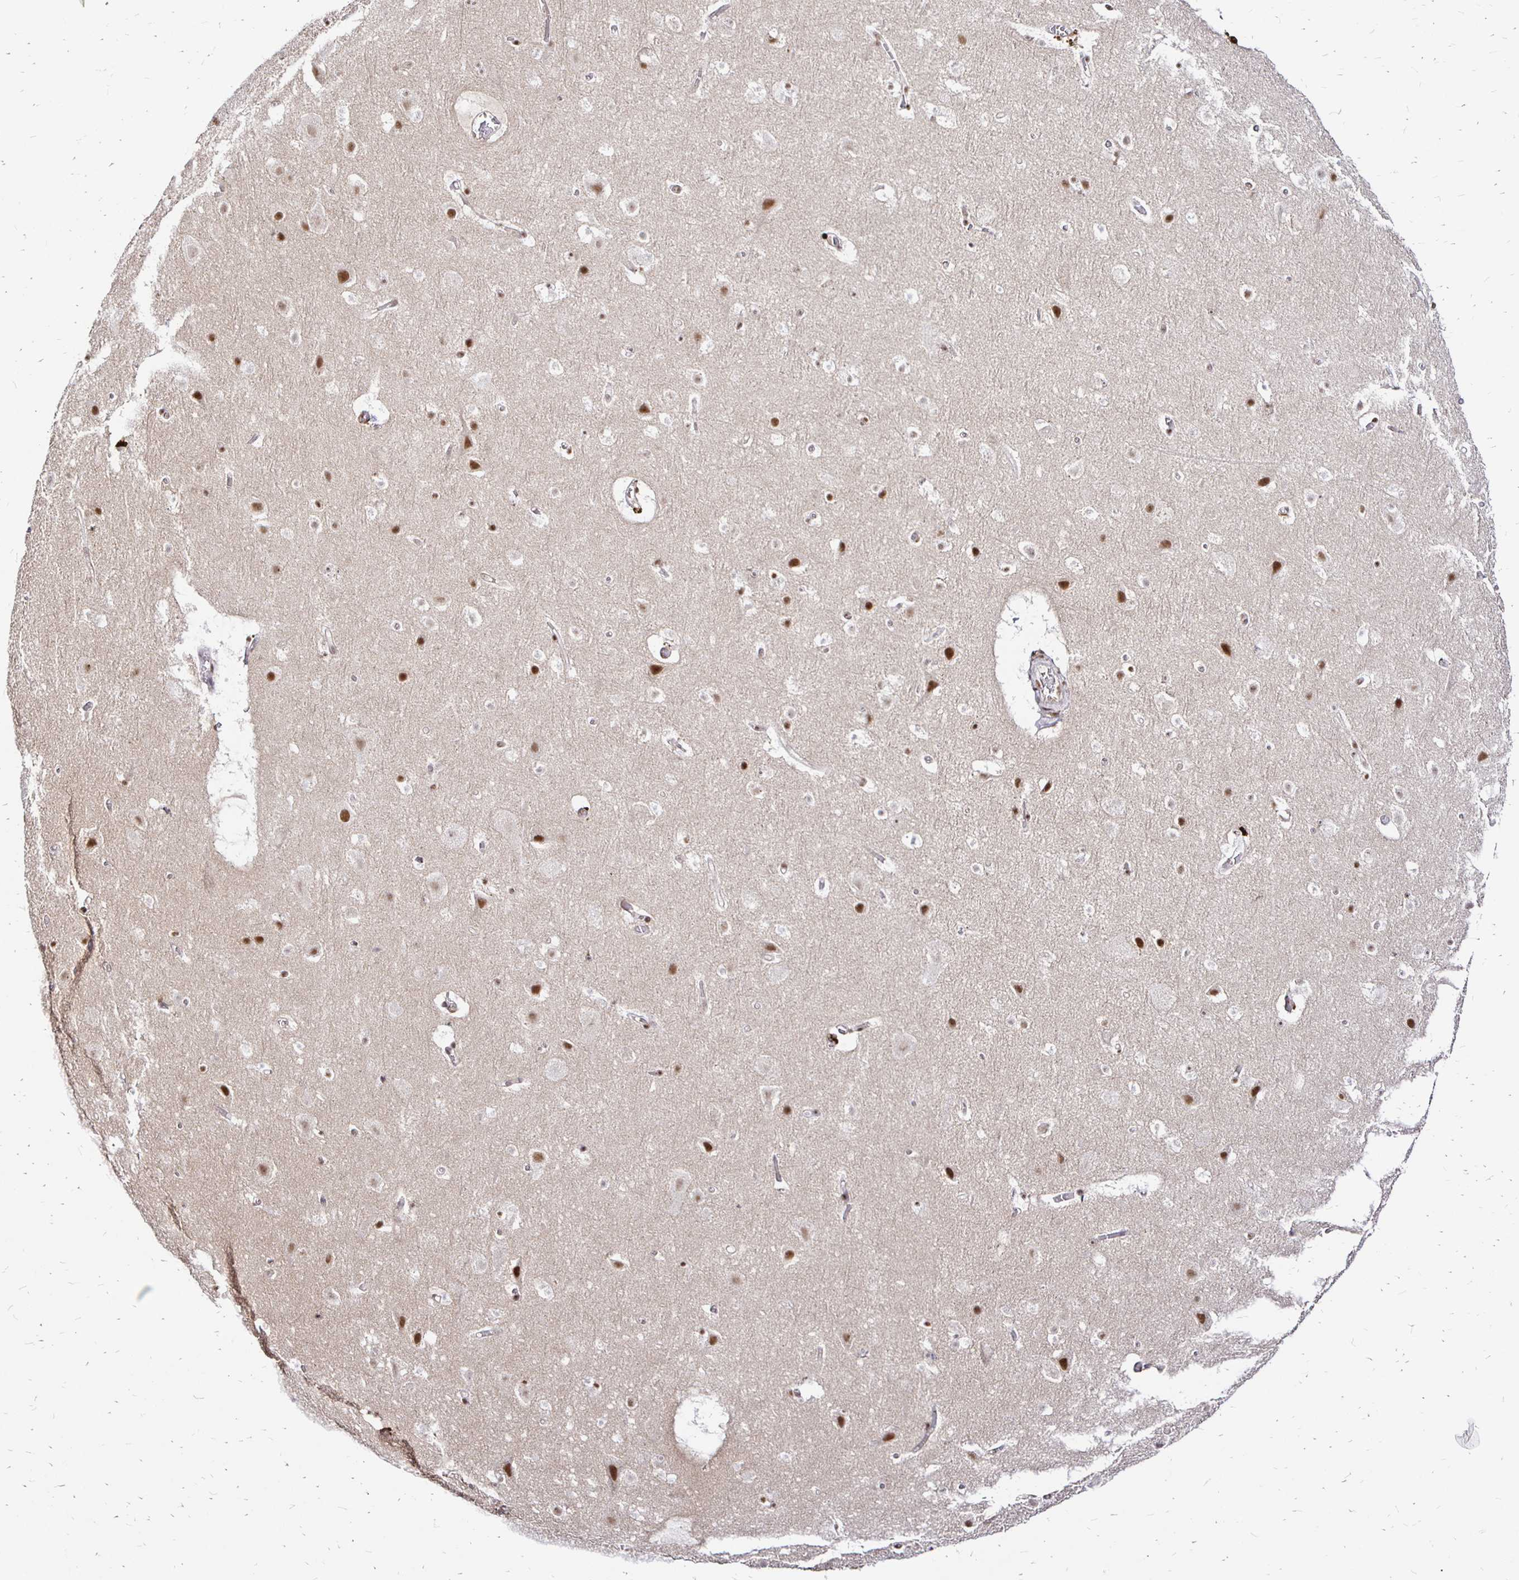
{"staining": {"intensity": "weak", "quantity": ">75%", "location": "nuclear"}, "tissue": "cerebral cortex", "cell_type": "Endothelial cells", "image_type": "normal", "snomed": [{"axis": "morphology", "description": "Normal tissue, NOS"}, {"axis": "topography", "description": "Cerebral cortex"}], "caption": "A brown stain labels weak nuclear expression of a protein in endothelial cells of benign human cerebral cortex. (DAB (3,3'-diaminobenzidine) IHC, brown staining for protein, blue staining for nuclei).", "gene": "SIN3A", "patient": {"sex": "female", "age": 42}}